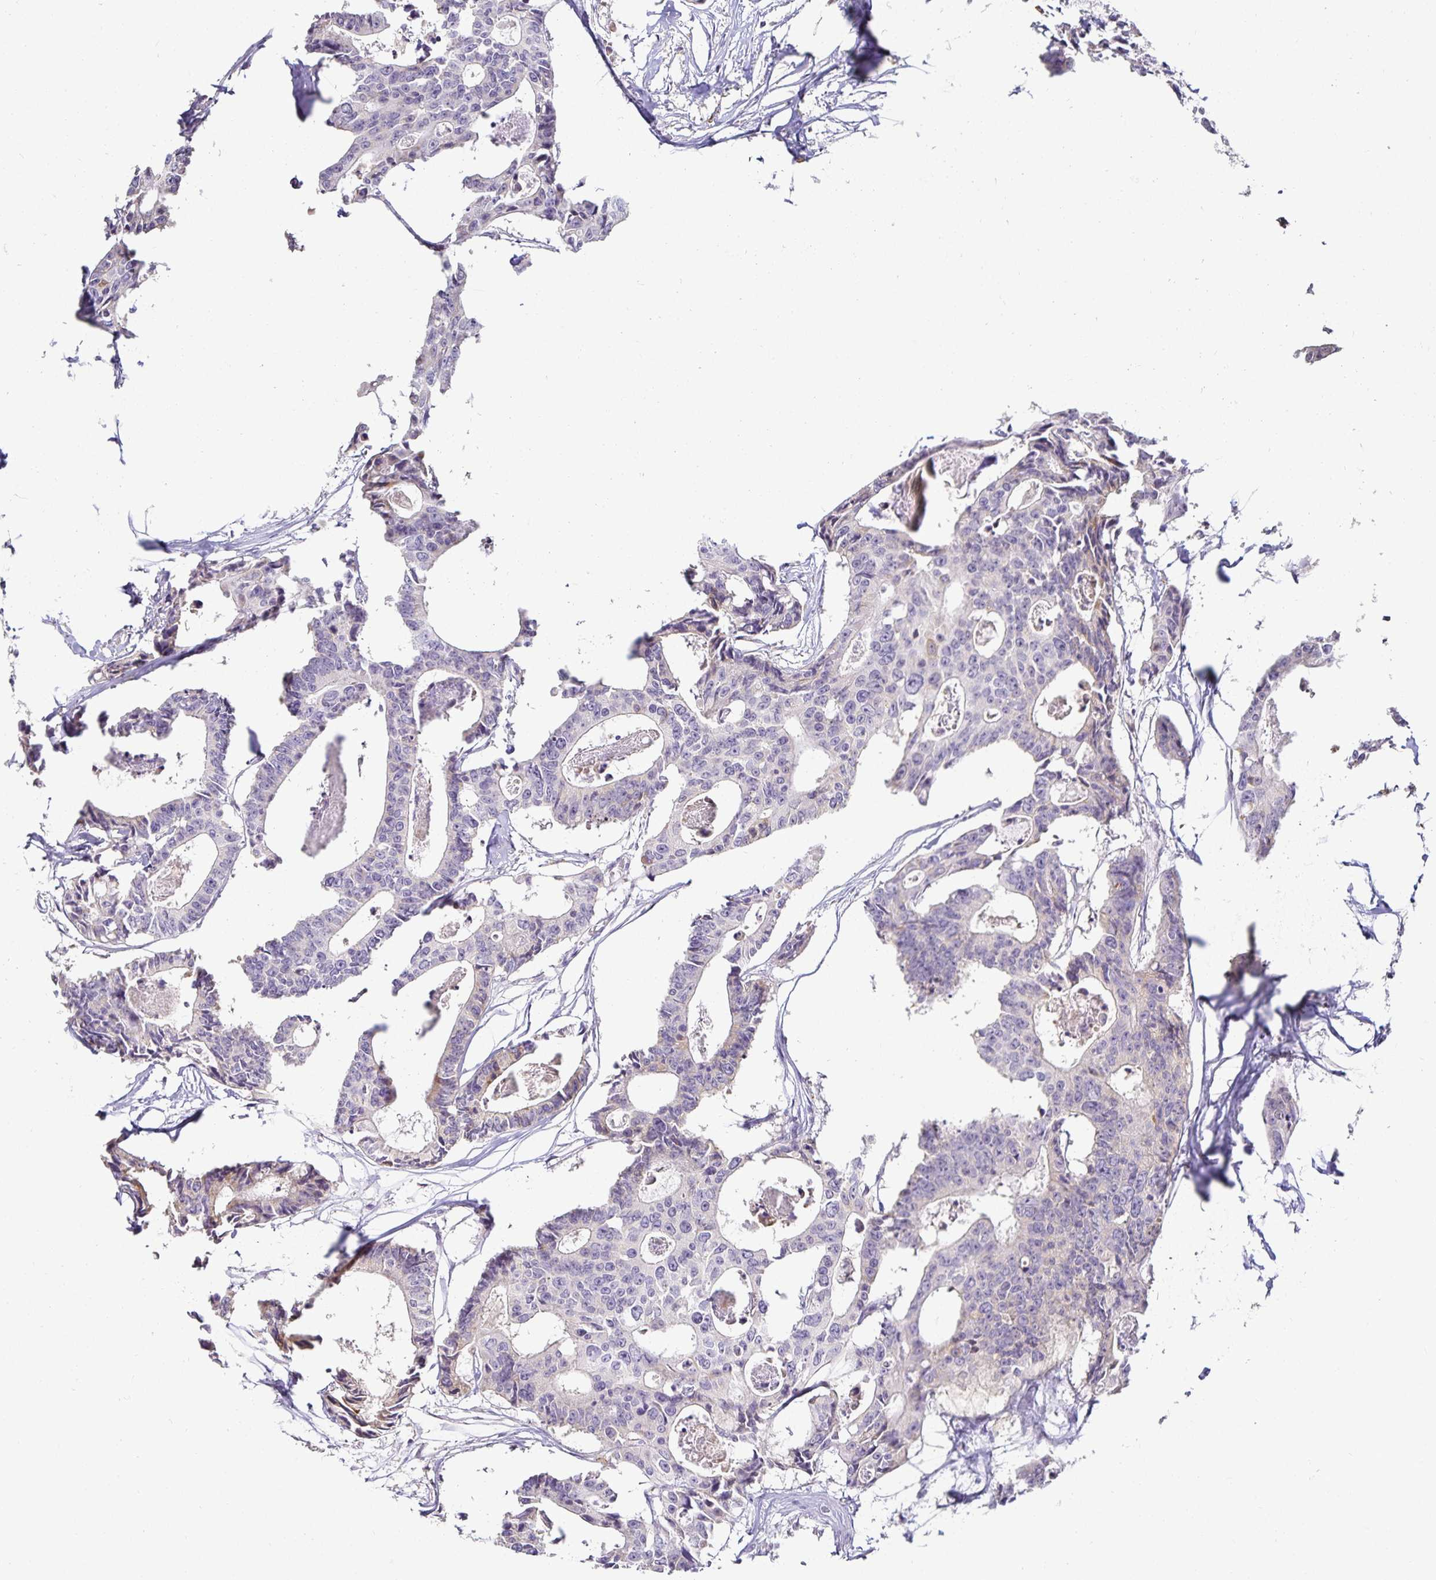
{"staining": {"intensity": "negative", "quantity": "none", "location": "none"}, "tissue": "colorectal cancer", "cell_type": "Tumor cells", "image_type": "cancer", "snomed": [{"axis": "morphology", "description": "Adenocarcinoma, NOS"}, {"axis": "topography", "description": "Rectum"}], "caption": "DAB (3,3'-diaminobenzidine) immunohistochemical staining of colorectal cancer shows no significant positivity in tumor cells. Nuclei are stained in blue.", "gene": "GP2", "patient": {"sex": "male", "age": 57}}